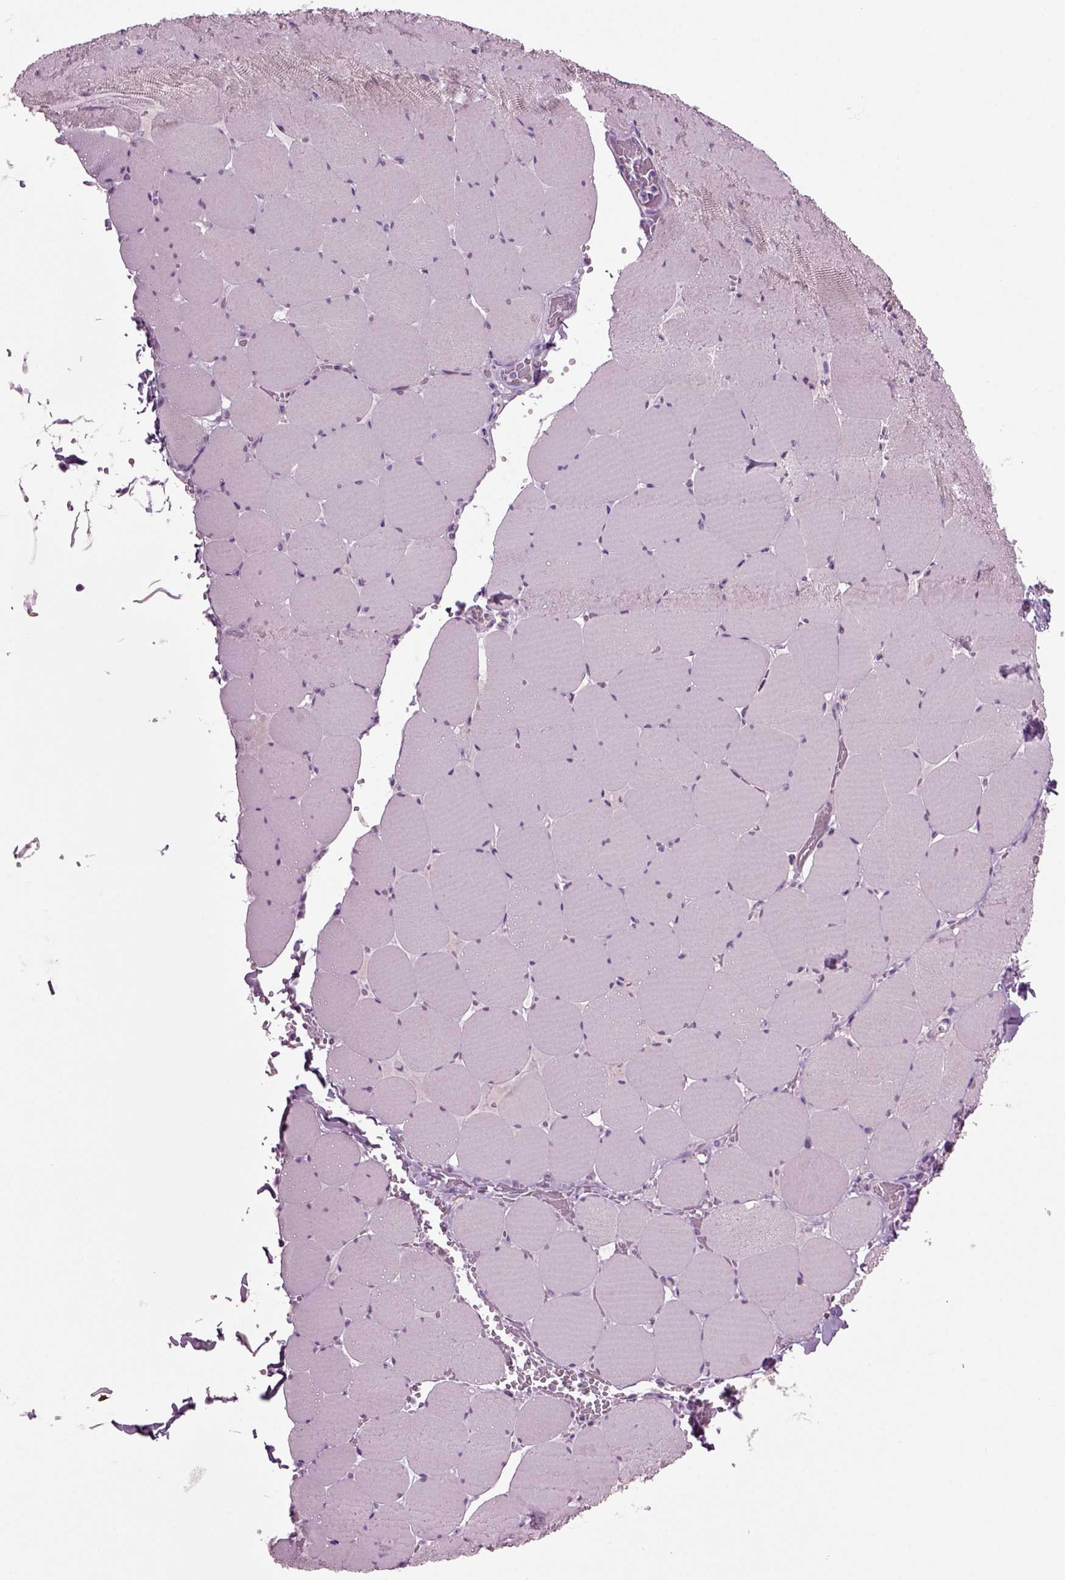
{"staining": {"intensity": "negative", "quantity": "none", "location": "none"}, "tissue": "skeletal muscle", "cell_type": "Myocytes", "image_type": "normal", "snomed": [{"axis": "morphology", "description": "Normal tissue, NOS"}, {"axis": "morphology", "description": "Malignant melanoma, Metastatic site"}, {"axis": "topography", "description": "Skeletal muscle"}], "caption": "IHC photomicrograph of unremarkable skeletal muscle: skeletal muscle stained with DAB reveals no significant protein expression in myocytes.", "gene": "COL9A2", "patient": {"sex": "male", "age": 50}}